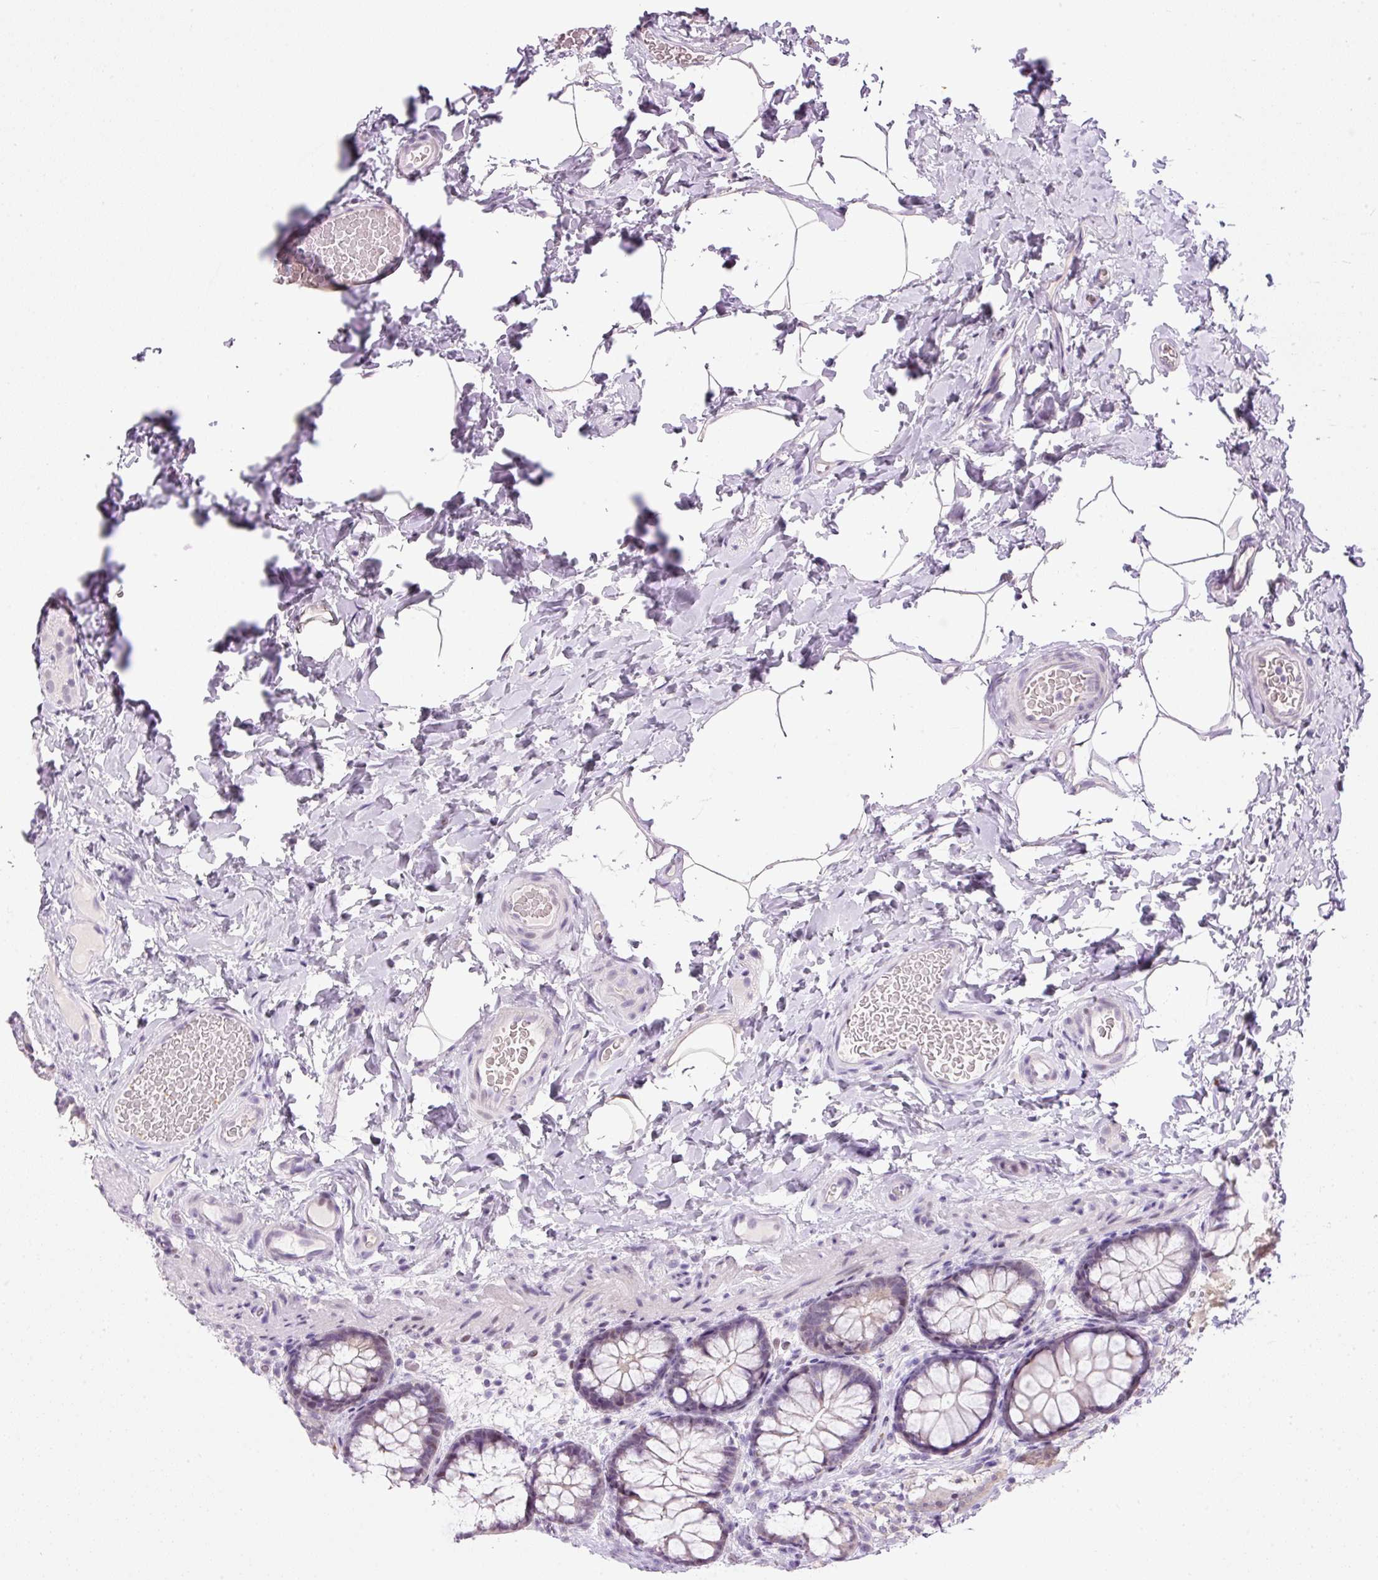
{"staining": {"intensity": "negative", "quantity": "none", "location": "none"}, "tissue": "colon", "cell_type": "Endothelial cells", "image_type": "normal", "snomed": [{"axis": "morphology", "description": "Normal tissue, NOS"}, {"axis": "topography", "description": "Colon"}], "caption": "Protein analysis of normal colon demonstrates no significant staining in endothelial cells.", "gene": "SRC", "patient": {"sex": "male", "age": 46}}